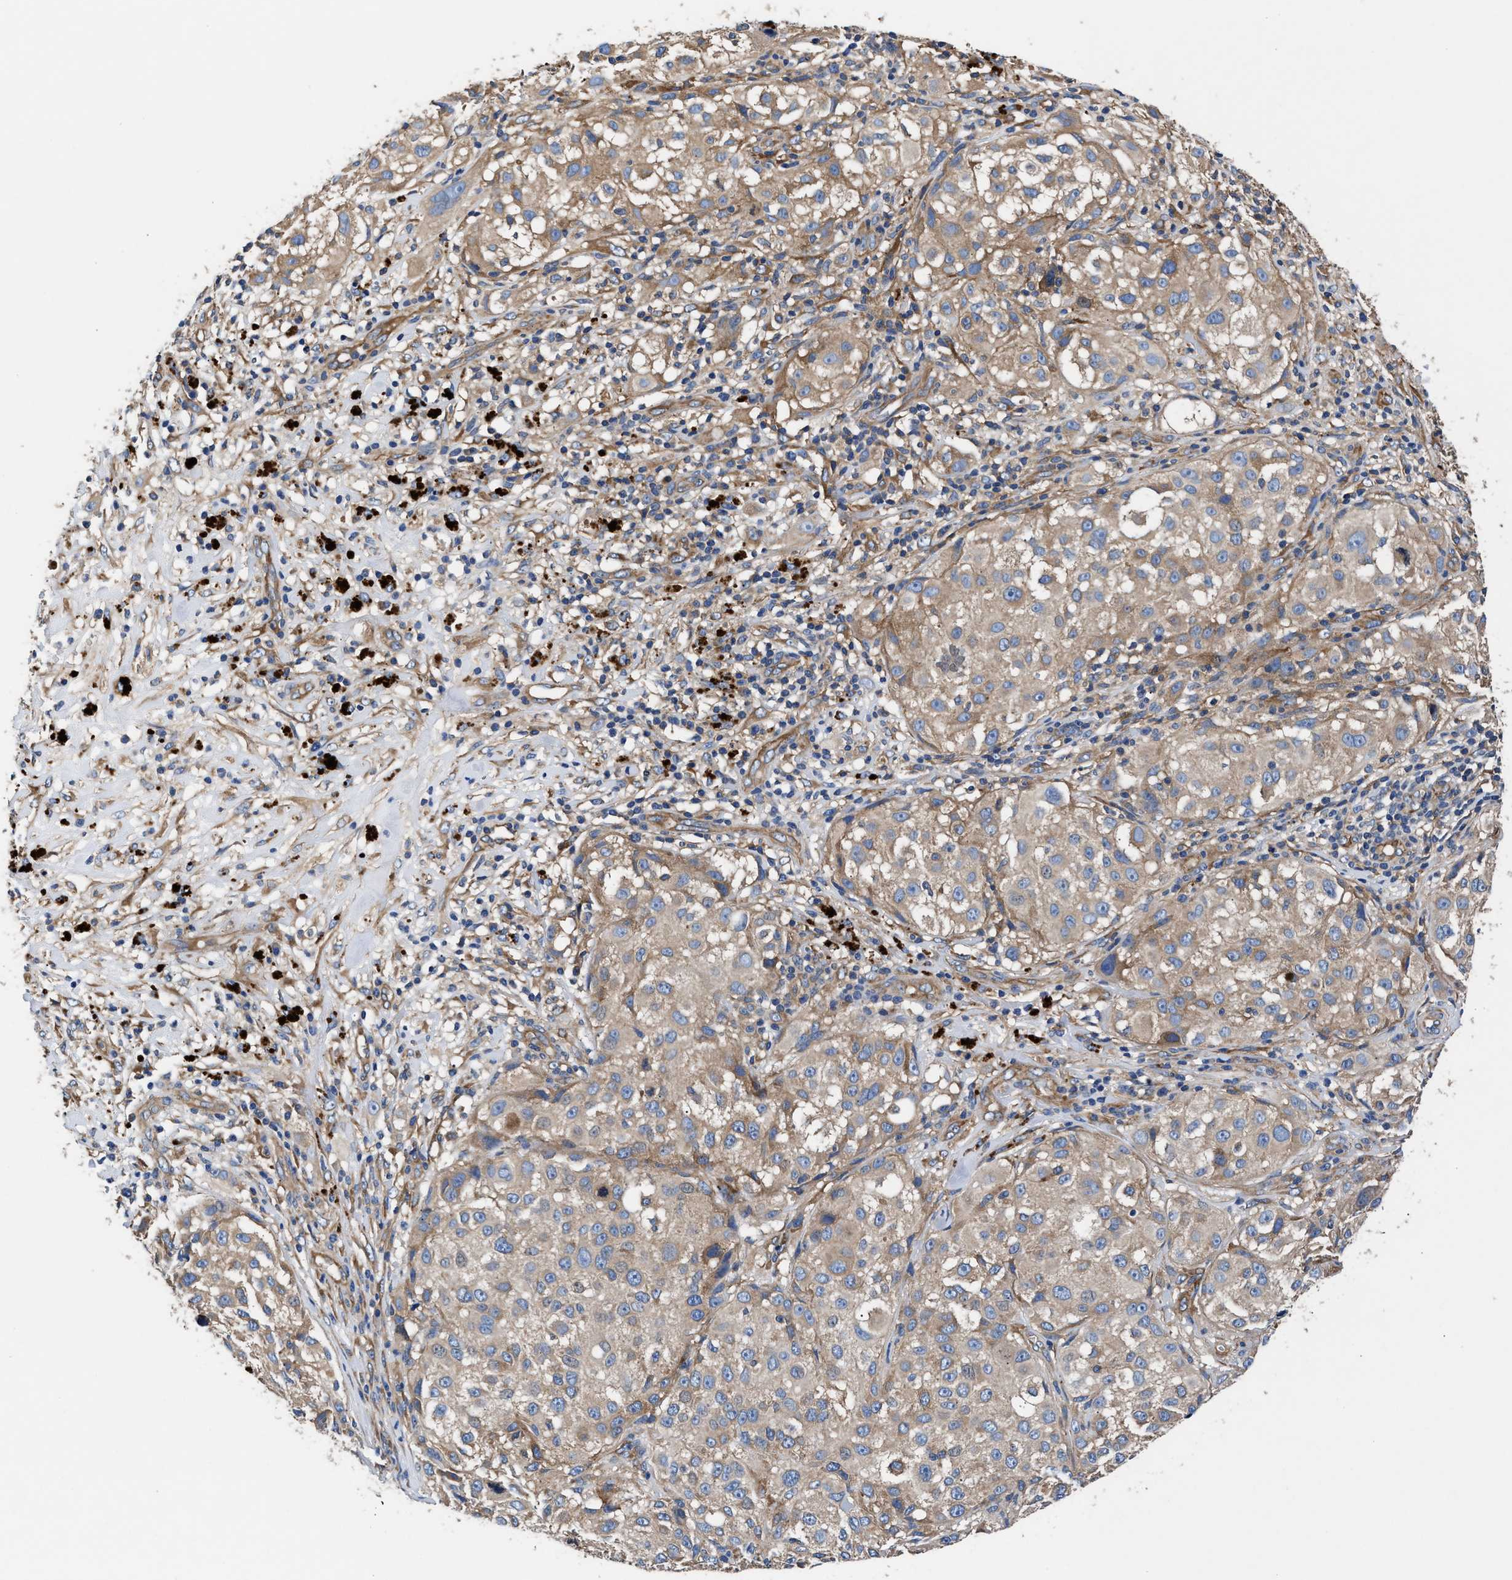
{"staining": {"intensity": "moderate", "quantity": ">75%", "location": "cytoplasmic/membranous"}, "tissue": "melanoma", "cell_type": "Tumor cells", "image_type": "cancer", "snomed": [{"axis": "morphology", "description": "Necrosis, NOS"}, {"axis": "morphology", "description": "Malignant melanoma, NOS"}, {"axis": "topography", "description": "Skin"}], "caption": "Malignant melanoma was stained to show a protein in brown. There is medium levels of moderate cytoplasmic/membranous expression in approximately >75% of tumor cells. (Stains: DAB in brown, nuclei in blue, Microscopy: brightfield microscopy at high magnification).", "gene": "SH3GL1", "patient": {"sex": "female", "age": 87}}